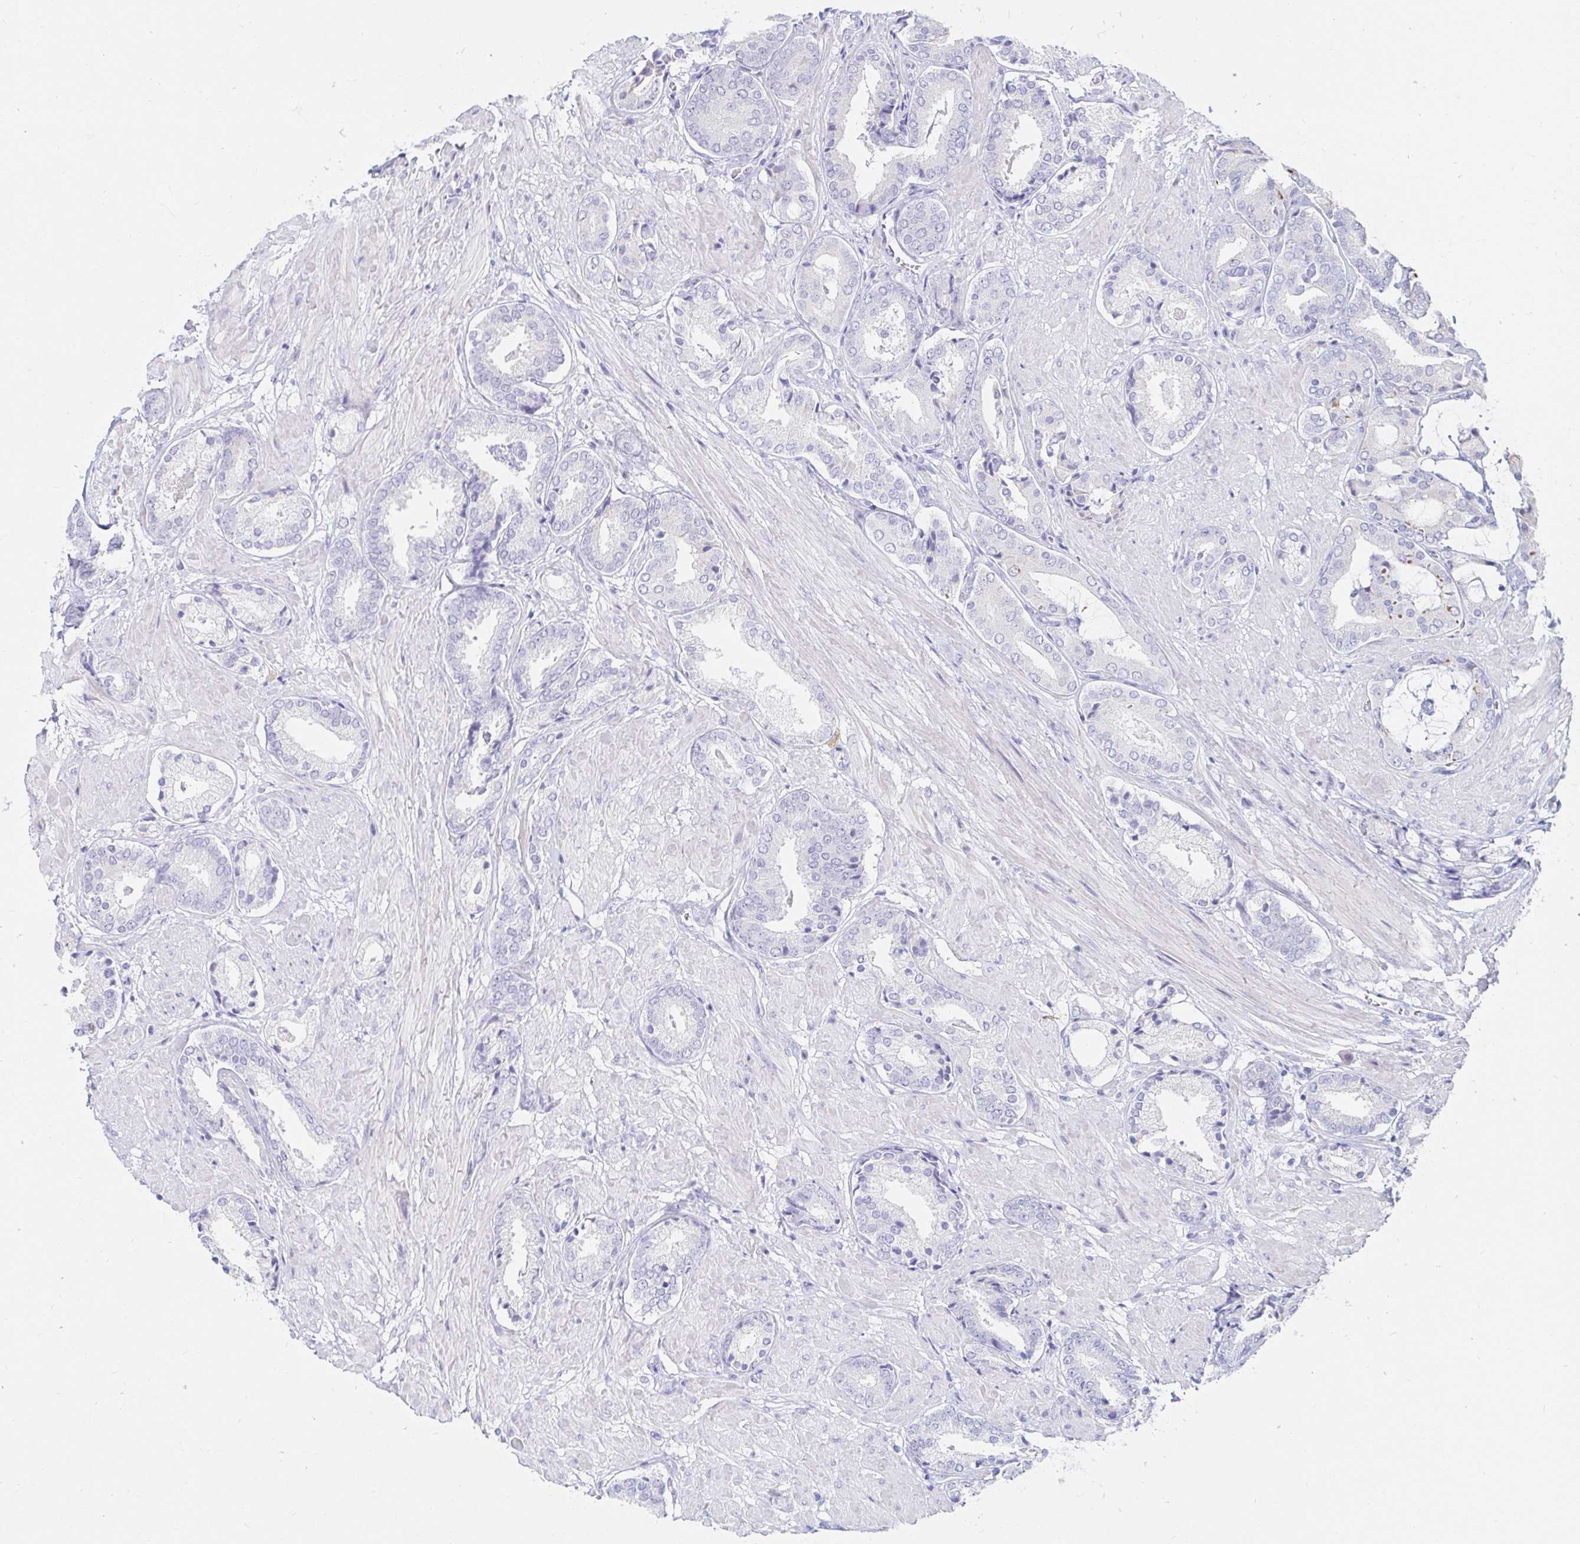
{"staining": {"intensity": "negative", "quantity": "none", "location": "none"}, "tissue": "prostate cancer", "cell_type": "Tumor cells", "image_type": "cancer", "snomed": [{"axis": "morphology", "description": "Adenocarcinoma, High grade"}, {"axis": "topography", "description": "Prostate"}], "caption": "The IHC photomicrograph has no significant expression in tumor cells of prostate high-grade adenocarcinoma tissue.", "gene": "C4orf17", "patient": {"sex": "male", "age": 56}}